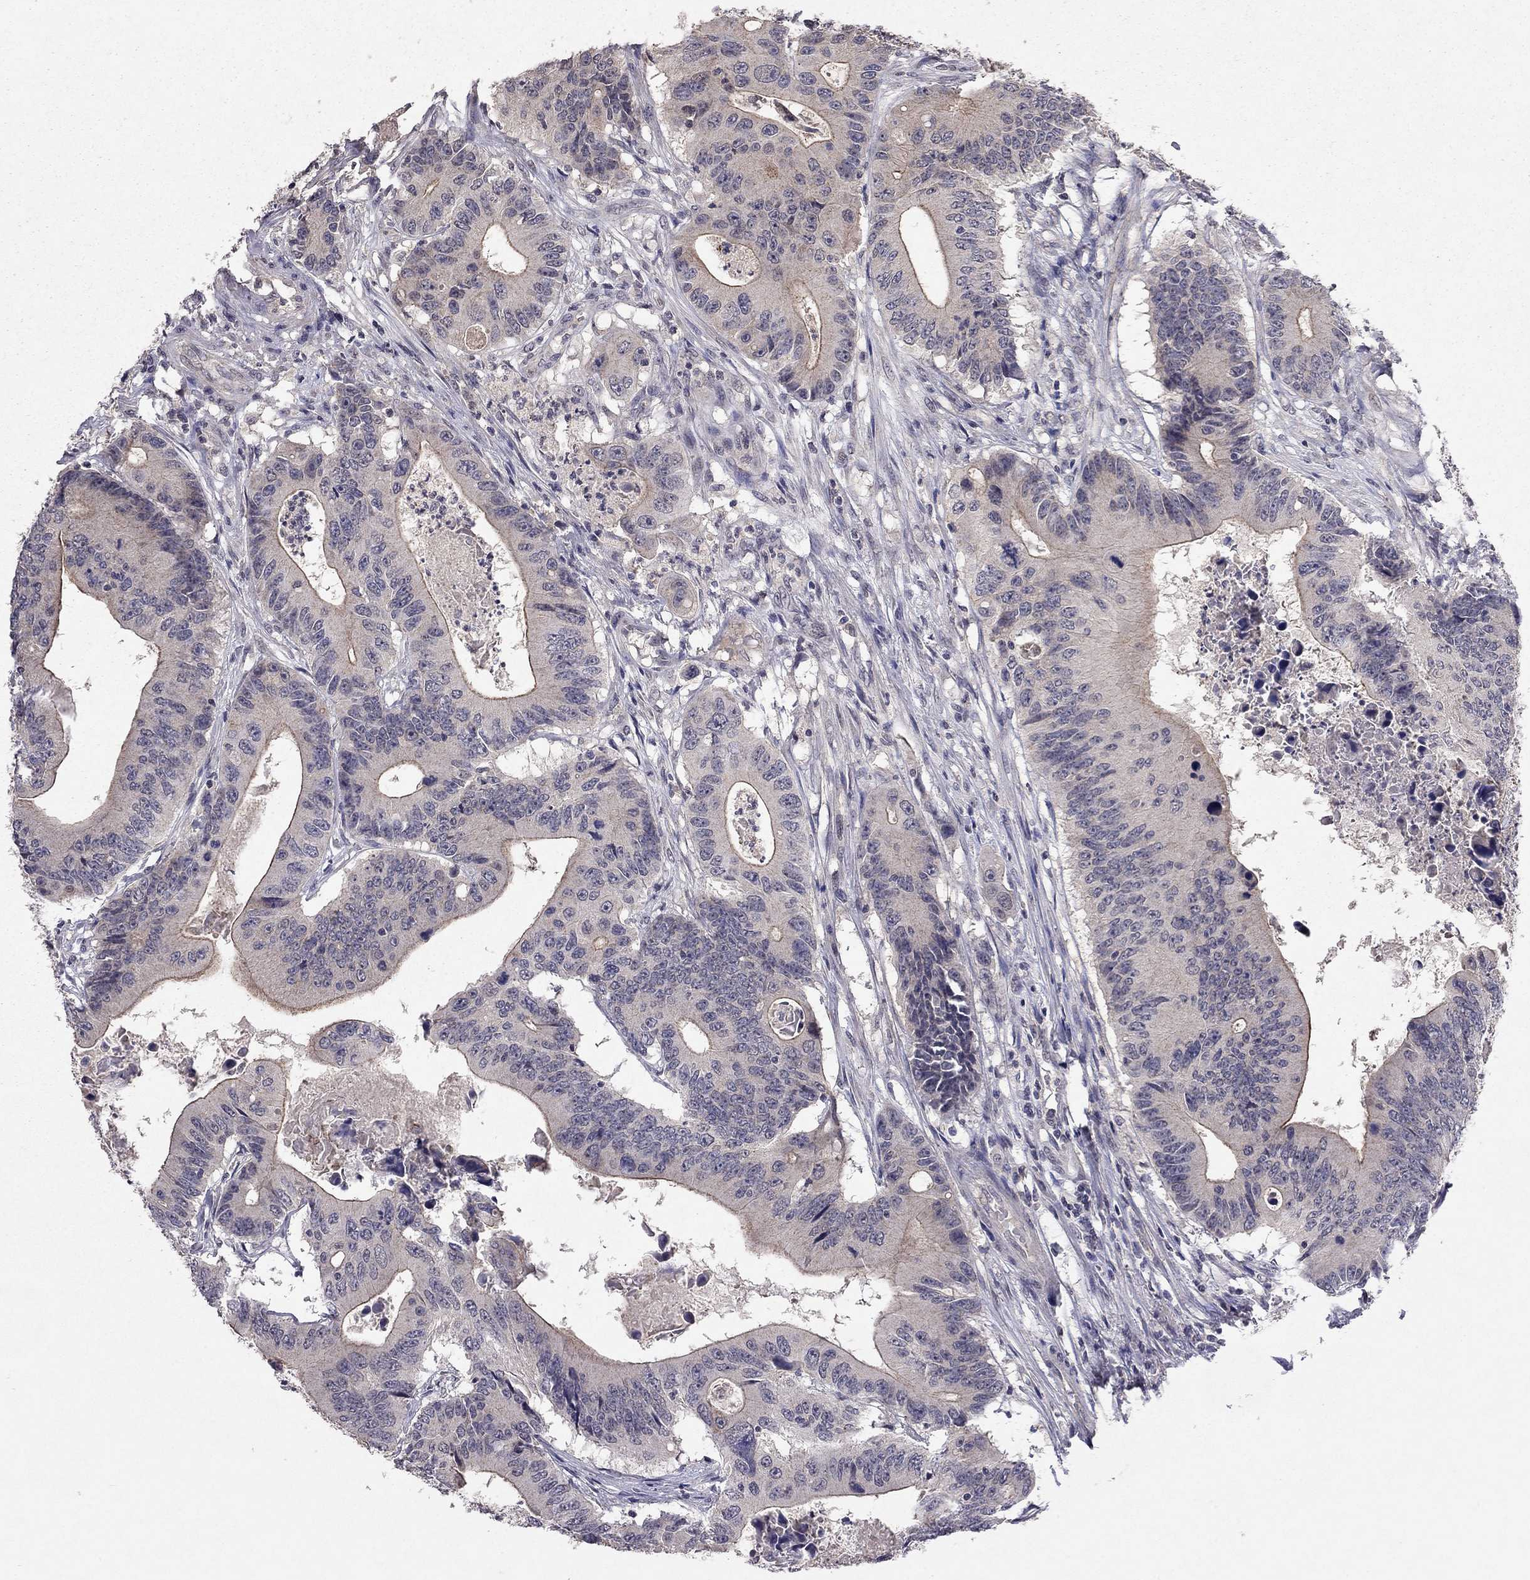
{"staining": {"intensity": "moderate", "quantity": "25%-75%", "location": "cytoplasmic/membranous"}, "tissue": "colorectal cancer", "cell_type": "Tumor cells", "image_type": "cancer", "snomed": [{"axis": "morphology", "description": "Adenocarcinoma, NOS"}, {"axis": "topography", "description": "Colon"}], "caption": "Immunohistochemical staining of colorectal adenocarcinoma exhibits moderate cytoplasmic/membranous protein expression in about 25%-75% of tumor cells.", "gene": "ESR2", "patient": {"sex": "female", "age": 90}}